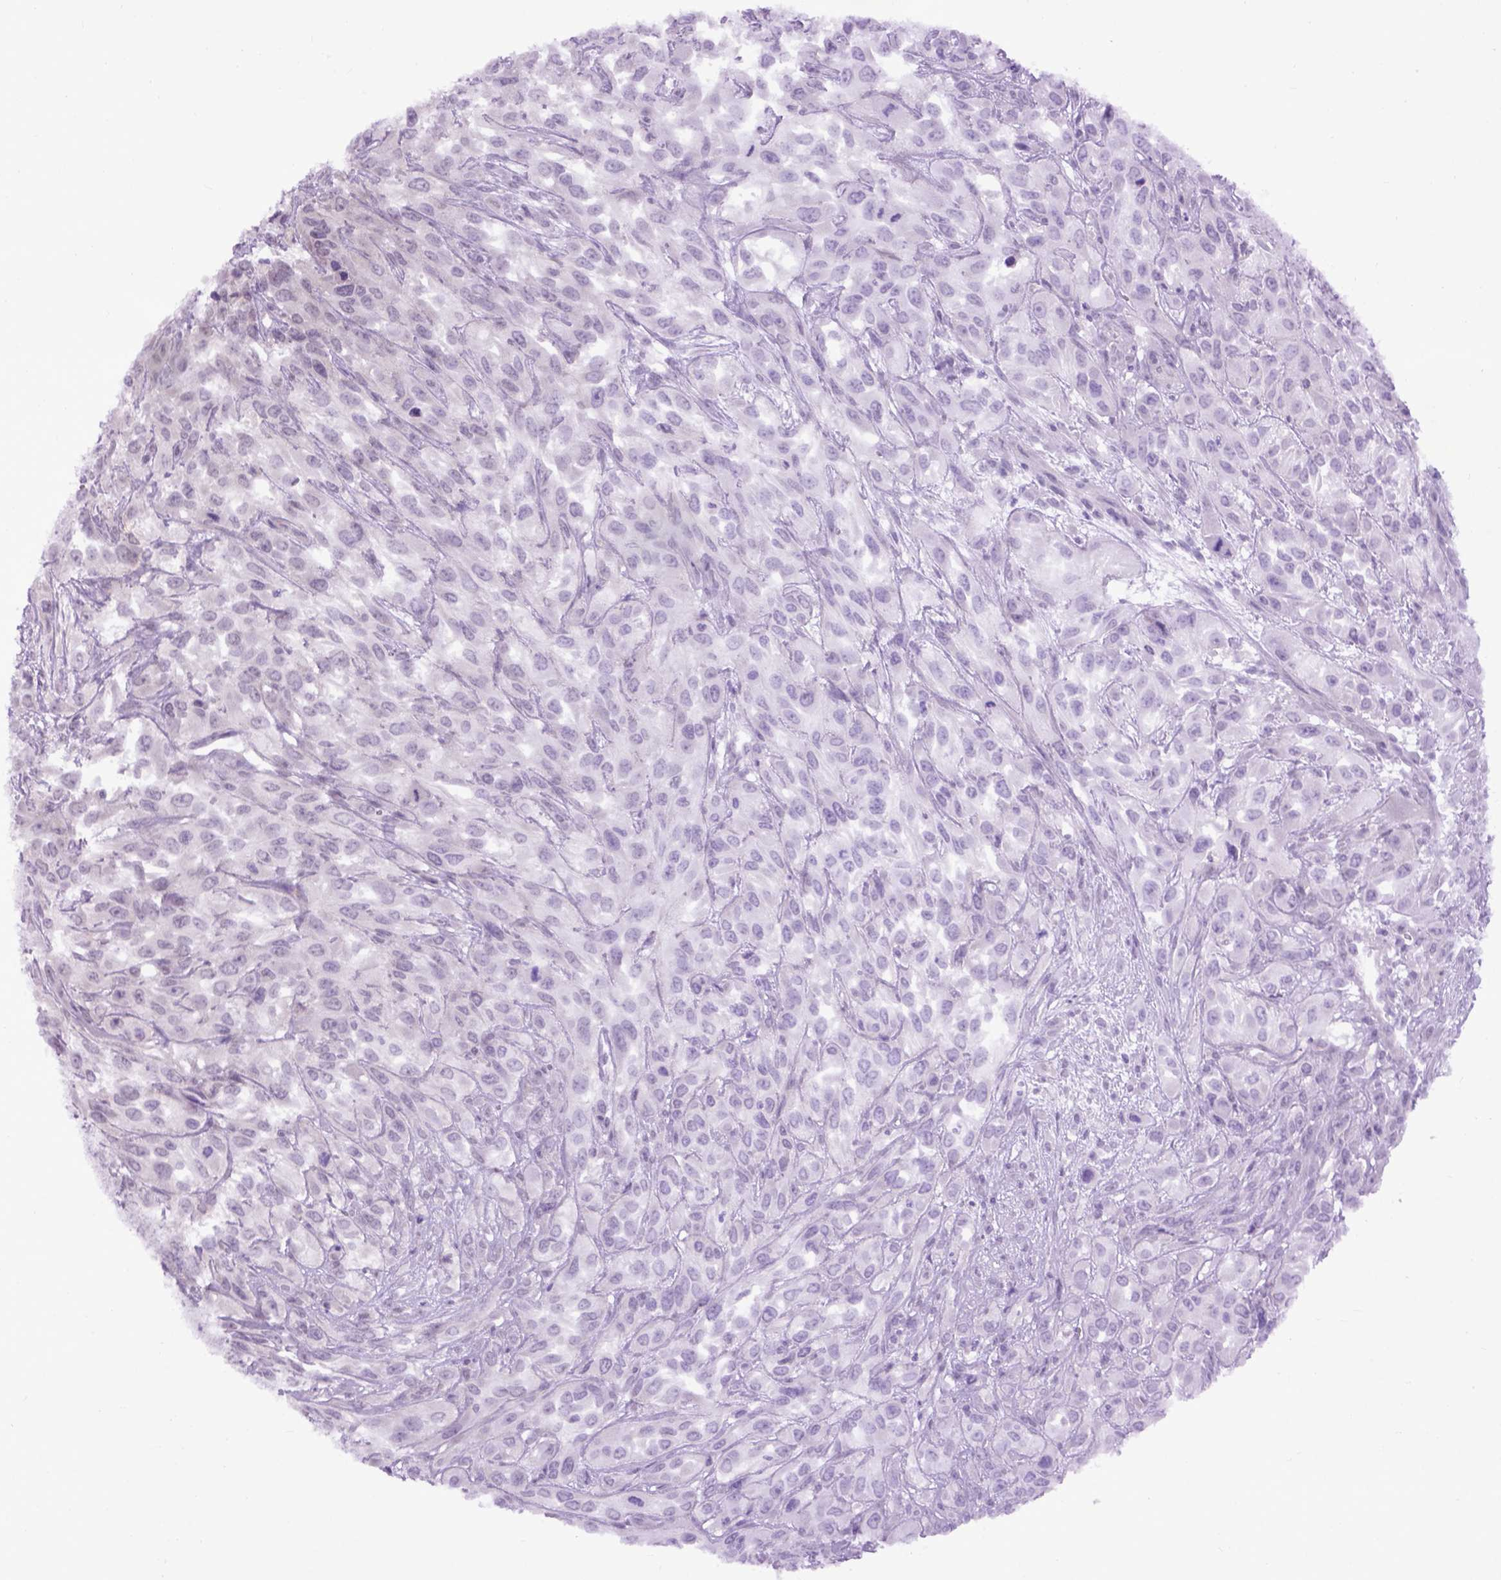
{"staining": {"intensity": "negative", "quantity": "none", "location": "none"}, "tissue": "urothelial cancer", "cell_type": "Tumor cells", "image_type": "cancer", "snomed": [{"axis": "morphology", "description": "Urothelial carcinoma, High grade"}, {"axis": "topography", "description": "Urinary bladder"}], "caption": "Tumor cells show no significant protein staining in urothelial carcinoma (high-grade).", "gene": "EMILIN3", "patient": {"sex": "male", "age": 67}}